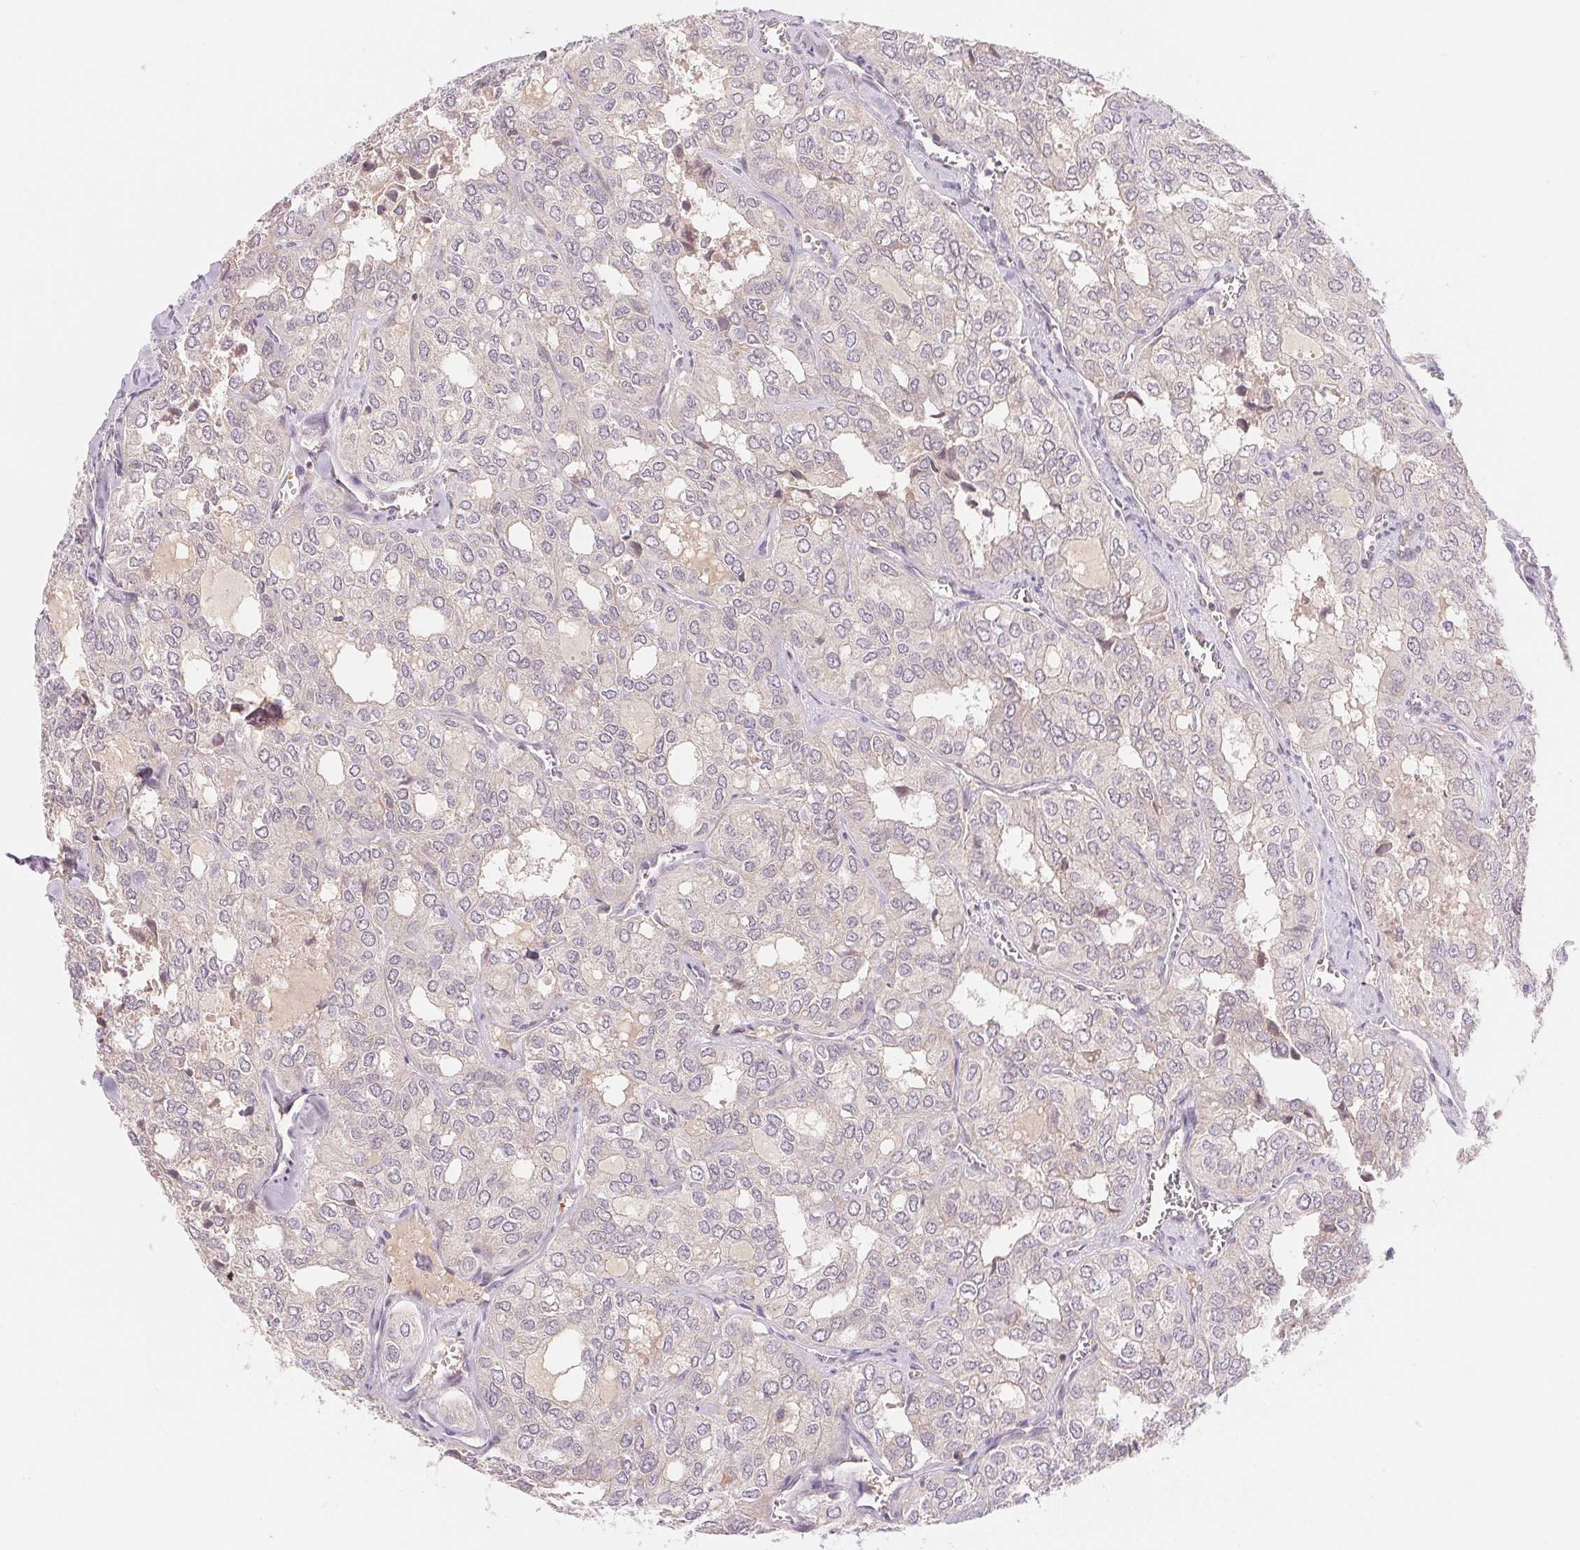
{"staining": {"intensity": "negative", "quantity": "none", "location": "none"}, "tissue": "thyroid cancer", "cell_type": "Tumor cells", "image_type": "cancer", "snomed": [{"axis": "morphology", "description": "Follicular adenoma carcinoma, NOS"}, {"axis": "topography", "description": "Thyroid gland"}], "caption": "High magnification brightfield microscopy of thyroid cancer stained with DAB (brown) and counterstained with hematoxylin (blue): tumor cells show no significant staining.", "gene": "BNIP5", "patient": {"sex": "male", "age": 75}}